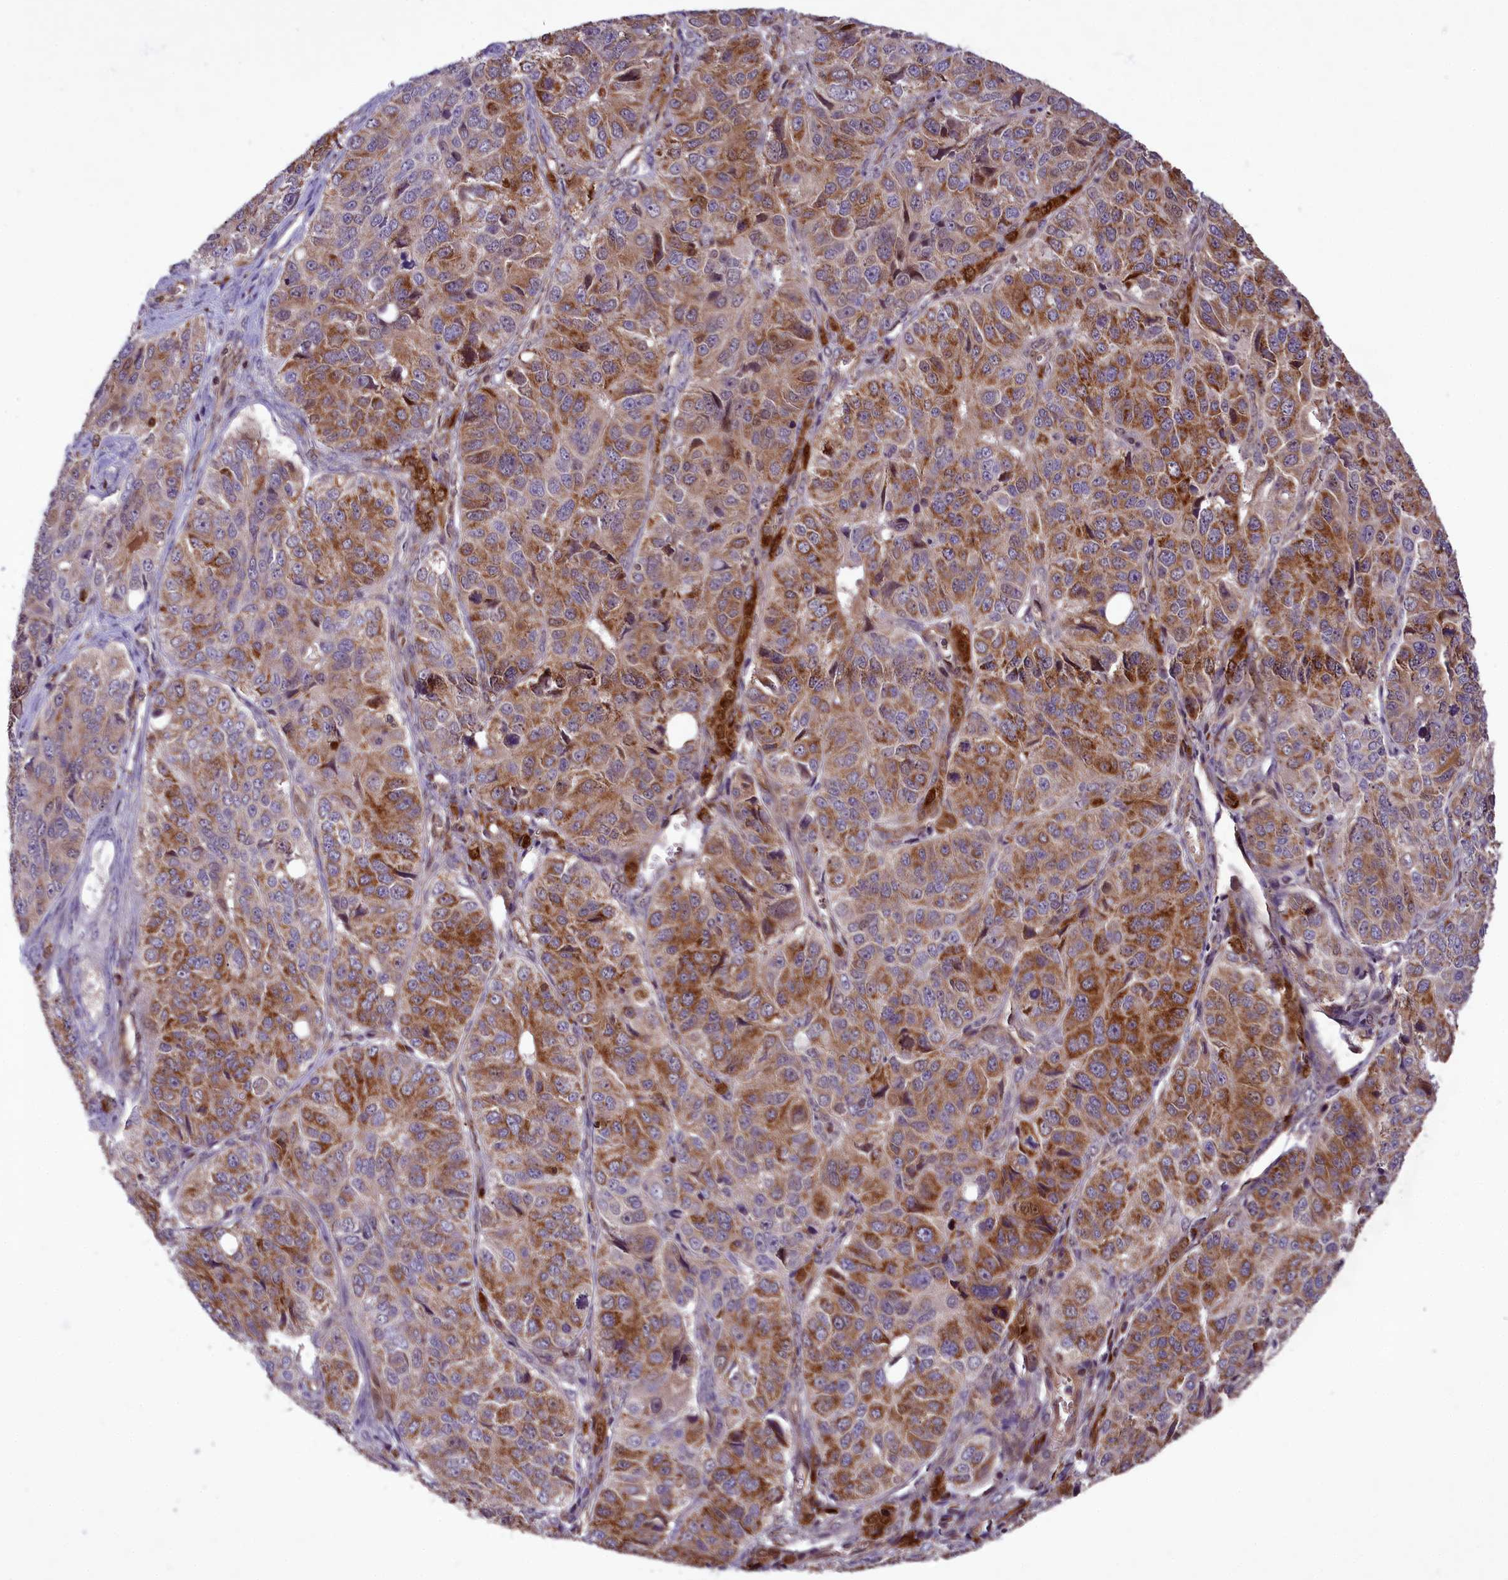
{"staining": {"intensity": "moderate", "quantity": "25%-75%", "location": "cytoplasmic/membranous"}, "tissue": "ovarian cancer", "cell_type": "Tumor cells", "image_type": "cancer", "snomed": [{"axis": "morphology", "description": "Carcinoma, endometroid"}, {"axis": "topography", "description": "Ovary"}], "caption": "Endometroid carcinoma (ovarian) tissue displays moderate cytoplasmic/membranous positivity in approximately 25%-75% of tumor cells, visualized by immunohistochemistry.", "gene": "COX17", "patient": {"sex": "female", "age": 51}}